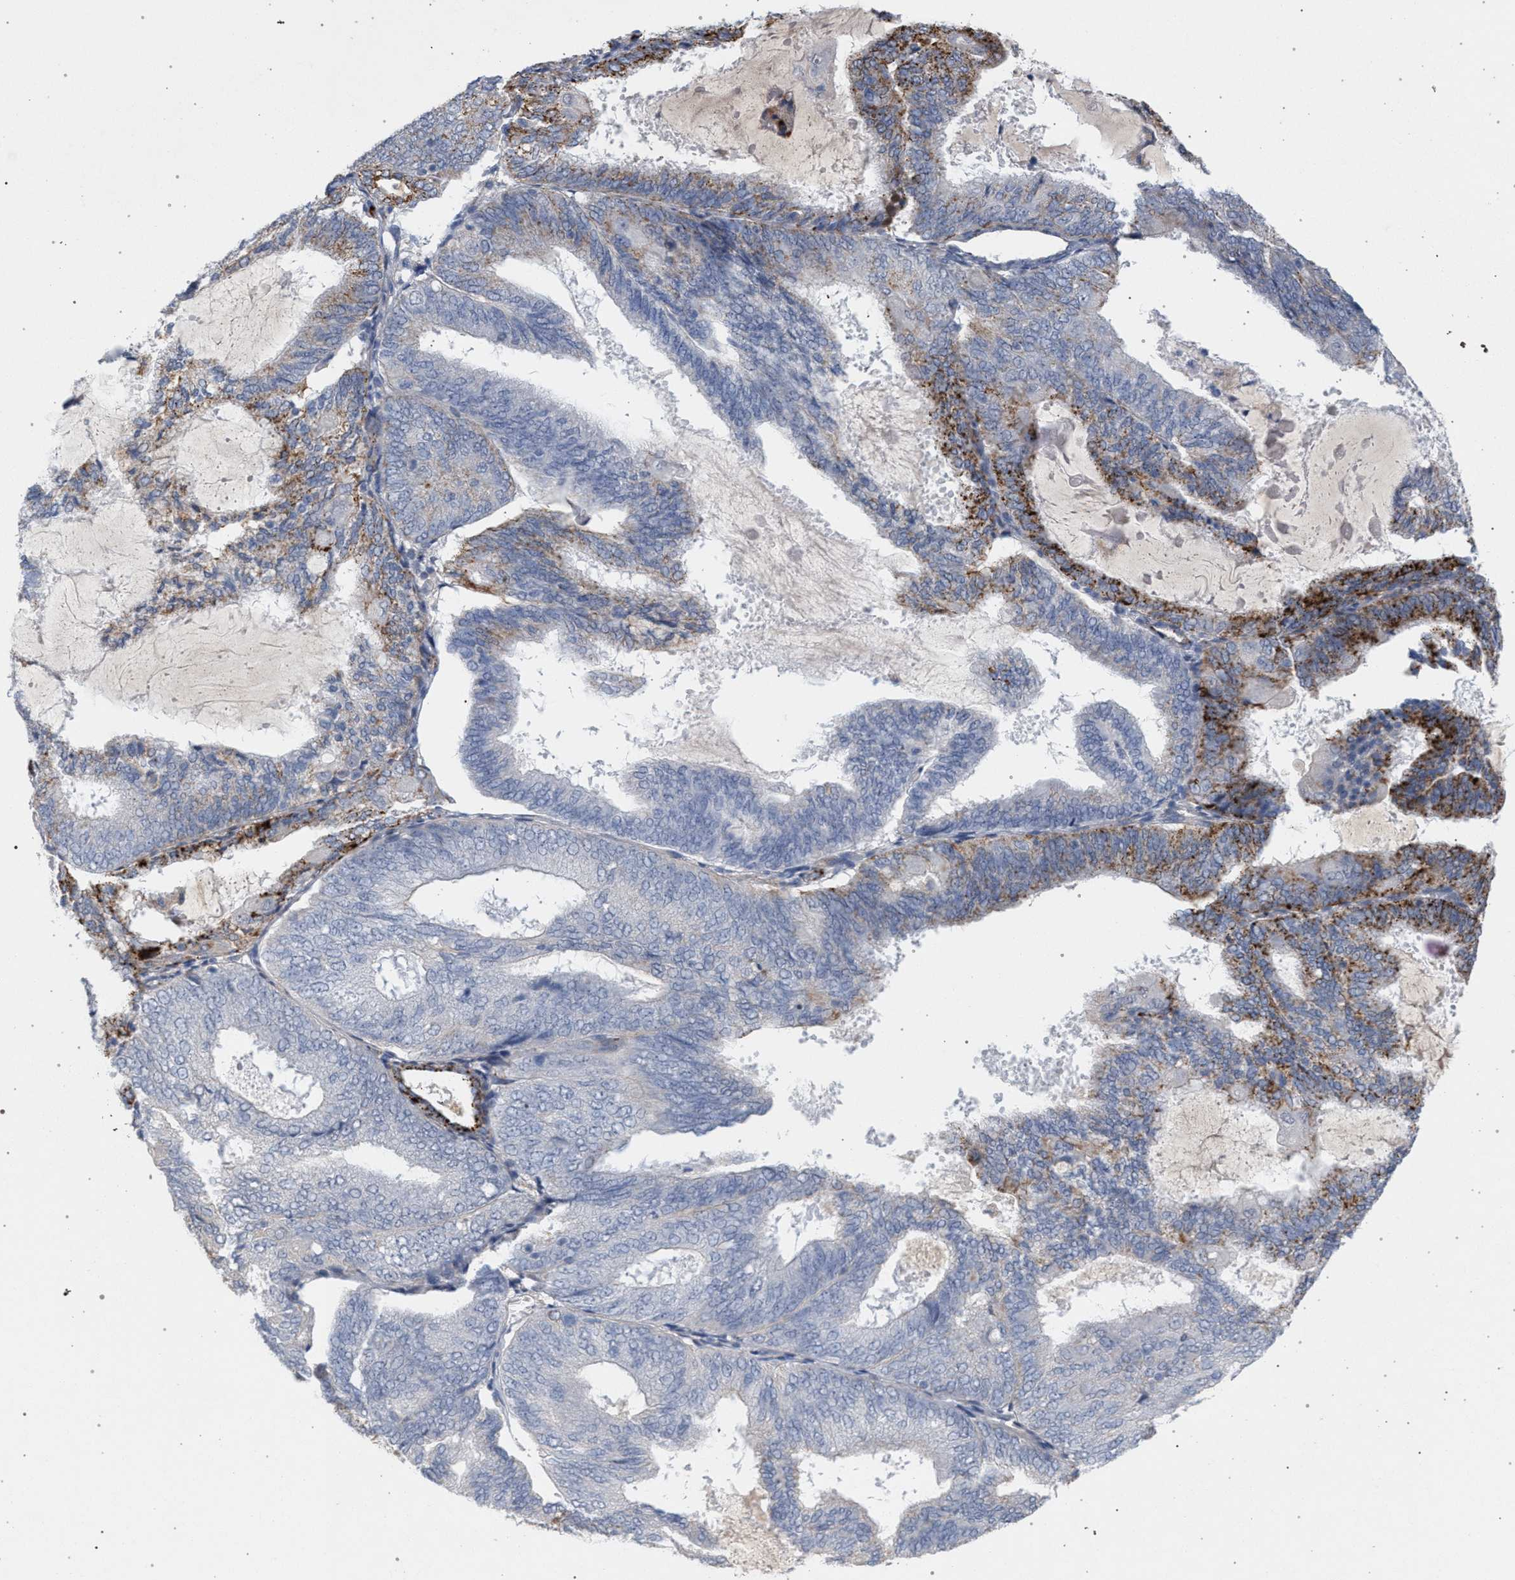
{"staining": {"intensity": "strong", "quantity": "25%-75%", "location": "cytoplasmic/membranous"}, "tissue": "endometrial cancer", "cell_type": "Tumor cells", "image_type": "cancer", "snomed": [{"axis": "morphology", "description": "Adenocarcinoma, NOS"}, {"axis": "topography", "description": "Endometrium"}], "caption": "DAB immunohistochemical staining of endometrial adenocarcinoma demonstrates strong cytoplasmic/membranous protein positivity in approximately 25%-75% of tumor cells. (DAB IHC with brightfield microscopy, high magnification).", "gene": "MAMDC2", "patient": {"sex": "female", "age": 81}}